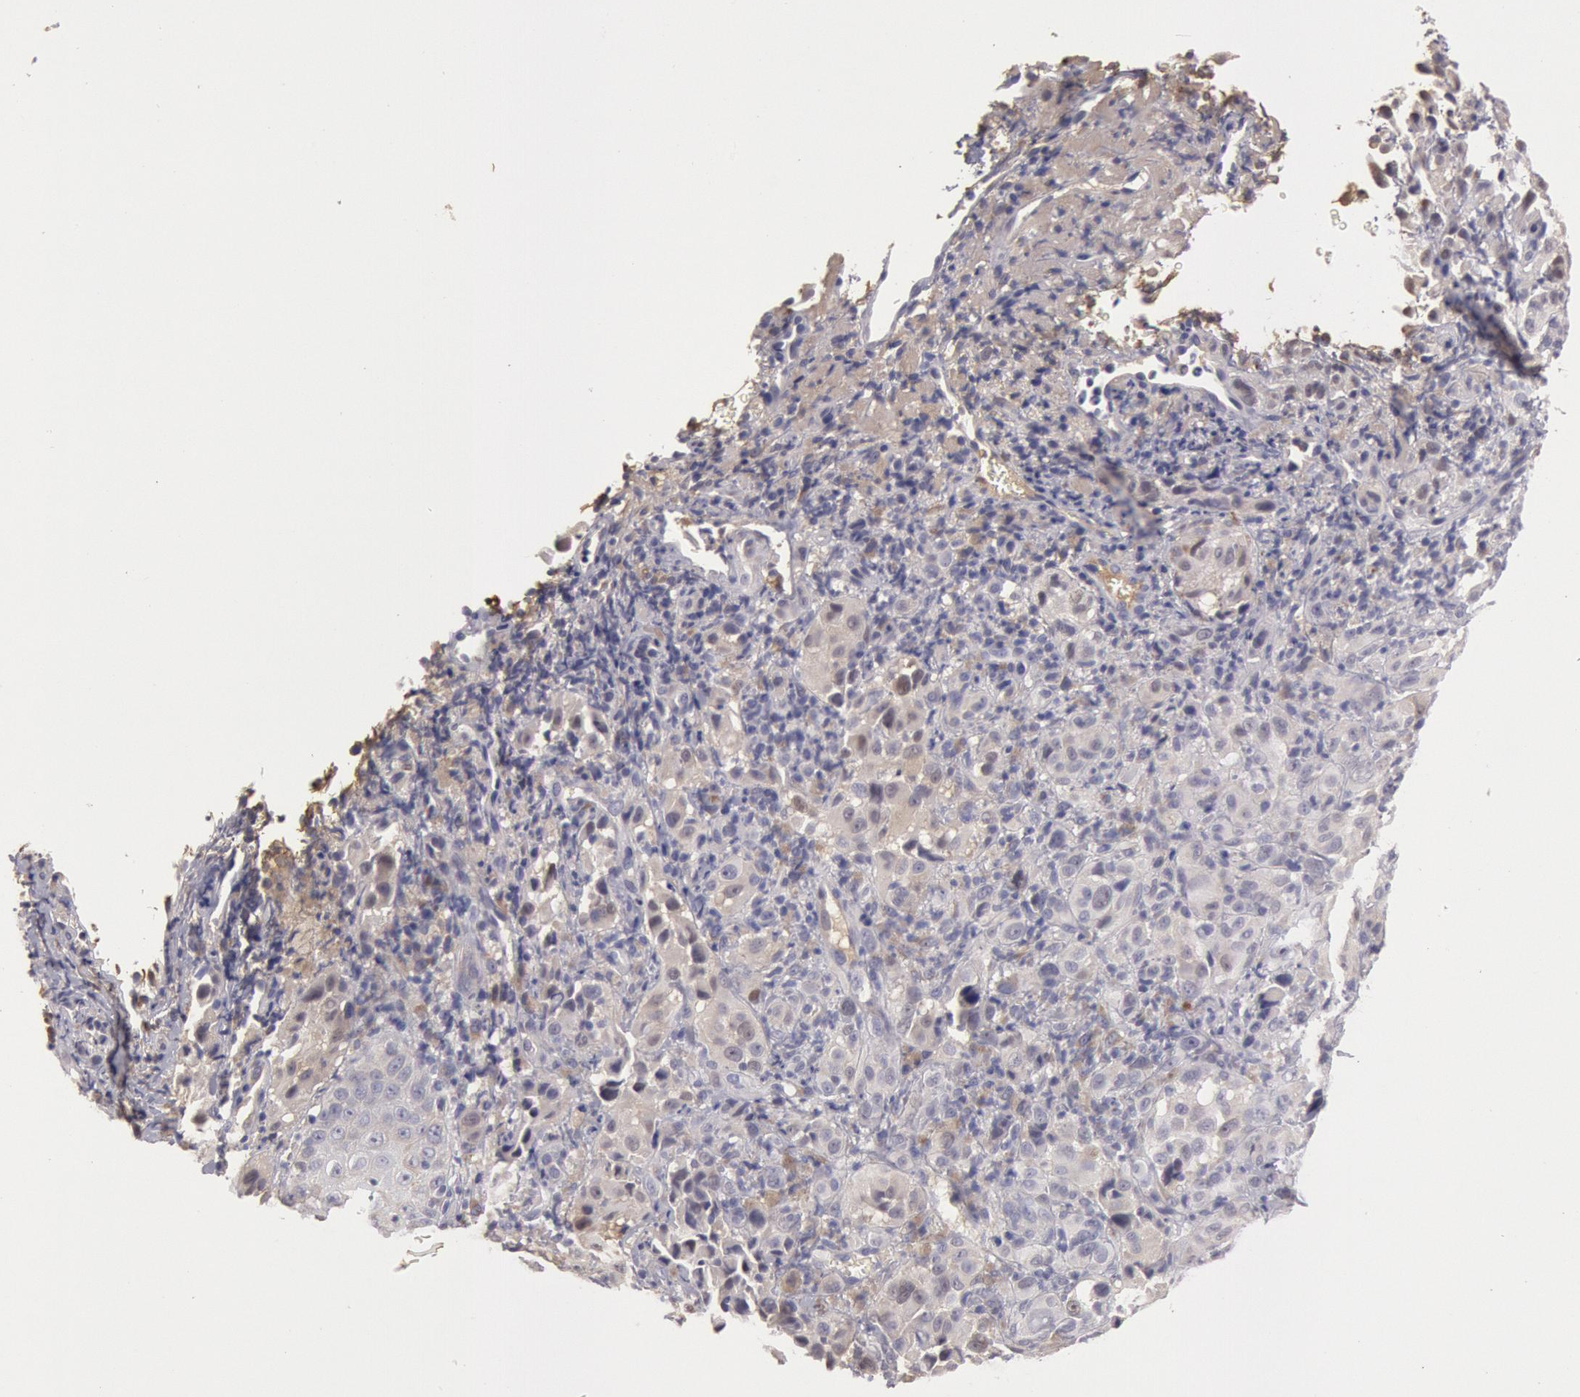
{"staining": {"intensity": "negative", "quantity": "none", "location": "none"}, "tissue": "melanoma", "cell_type": "Tumor cells", "image_type": "cancer", "snomed": [{"axis": "morphology", "description": "Malignant melanoma, NOS"}, {"axis": "topography", "description": "Skin"}], "caption": "Tumor cells are negative for protein expression in human melanoma.", "gene": "C1R", "patient": {"sex": "male", "age": 75}}